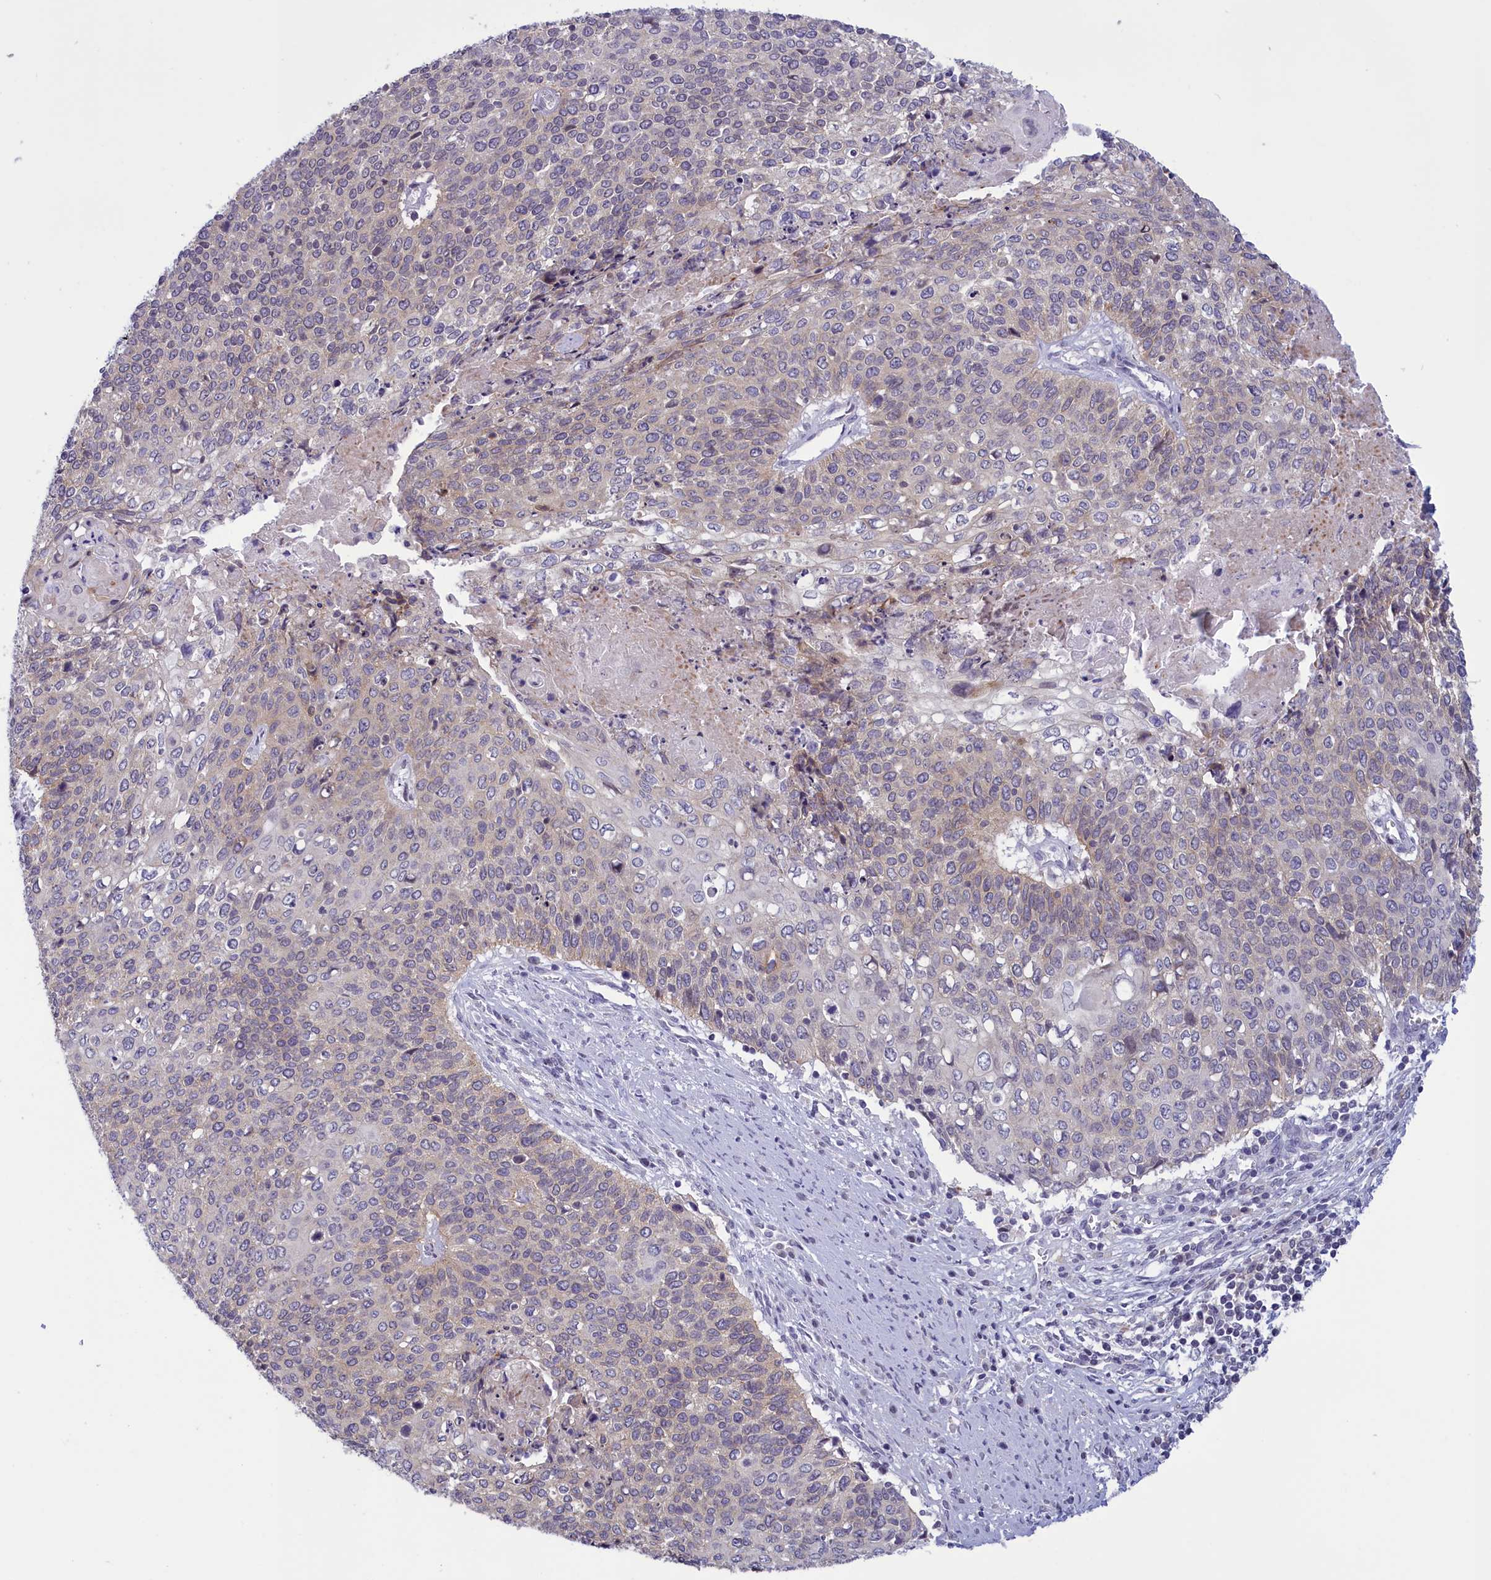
{"staining": {"intensity": "moderate", "quantity": "25%-75%", "location": "cytoplasmic/membranous"}, "tissue": "cervical cancer", "cell_type": "Tumor cells", "image_type": "cancer", "snomed": [{"axis": "morphology", "description": "Squamous cell carcinoma, NOS"}, {"axis": "topography", "description": "Cervix"}], "caption": "Squamous cell carcinoma (cervical) stained with a brown dye demonstrates moderate cytoplasmic/membranous positive positivity in about 25%-75% of tumor cells.", "gene": "CORO2A", "patient": {"sex": "female", "age": 39}}